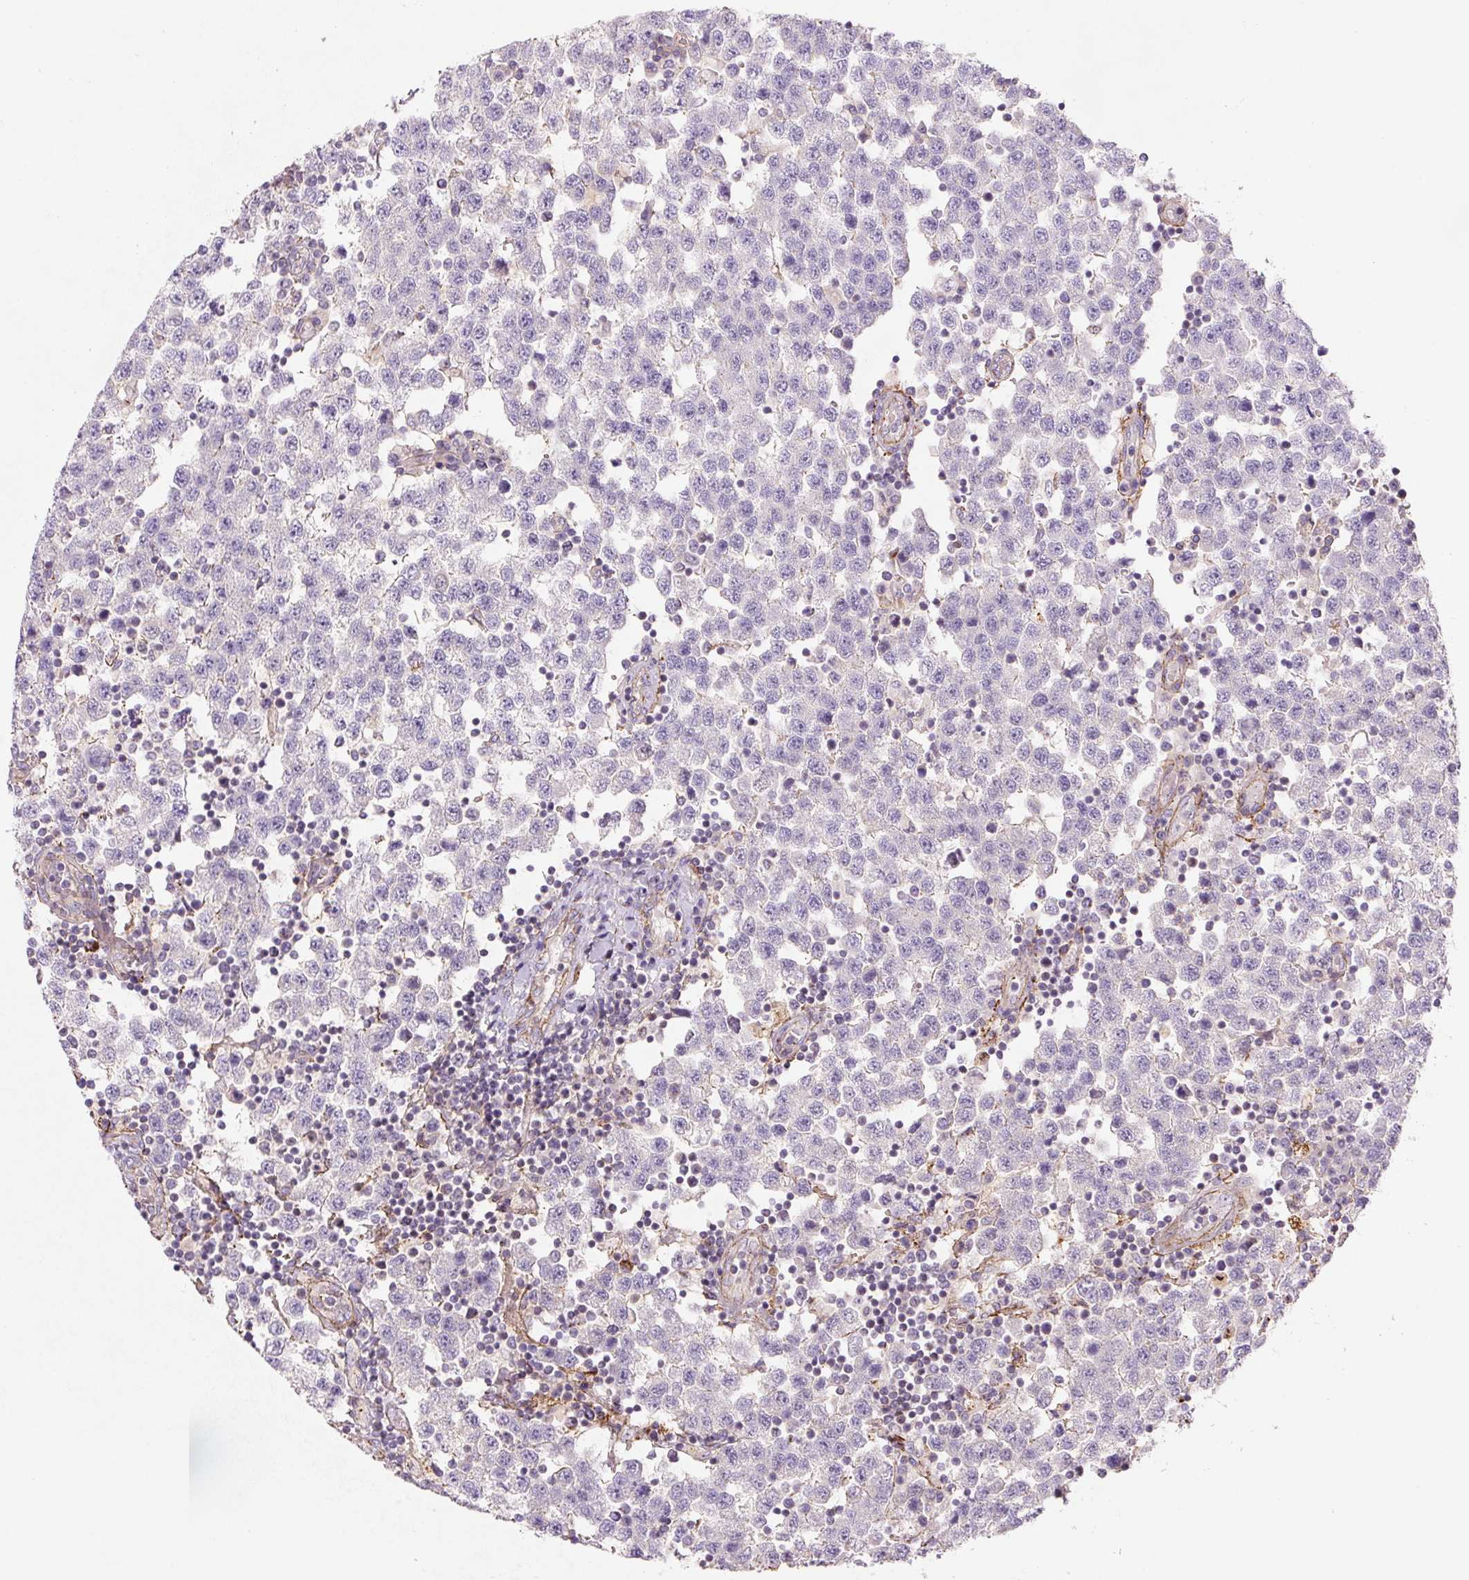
{"staining": {"intensity": "negative", "quantity": "none", "location": "none"}, "tissue": "testis cancer", "cell_type": "Tumor cells", "image_type": "cancer", "snomed": [{"axis": "morphology", "description": "Seminoma, NOS"}, {"axis": "topography", "description": "Testis"}], "caption": "Immunohistochemical staining of testis seminoma demonstrates no significant positivity in tumor cells.", "gene": "CCNI2", "patient": {"sex": "male", "age": 34}}